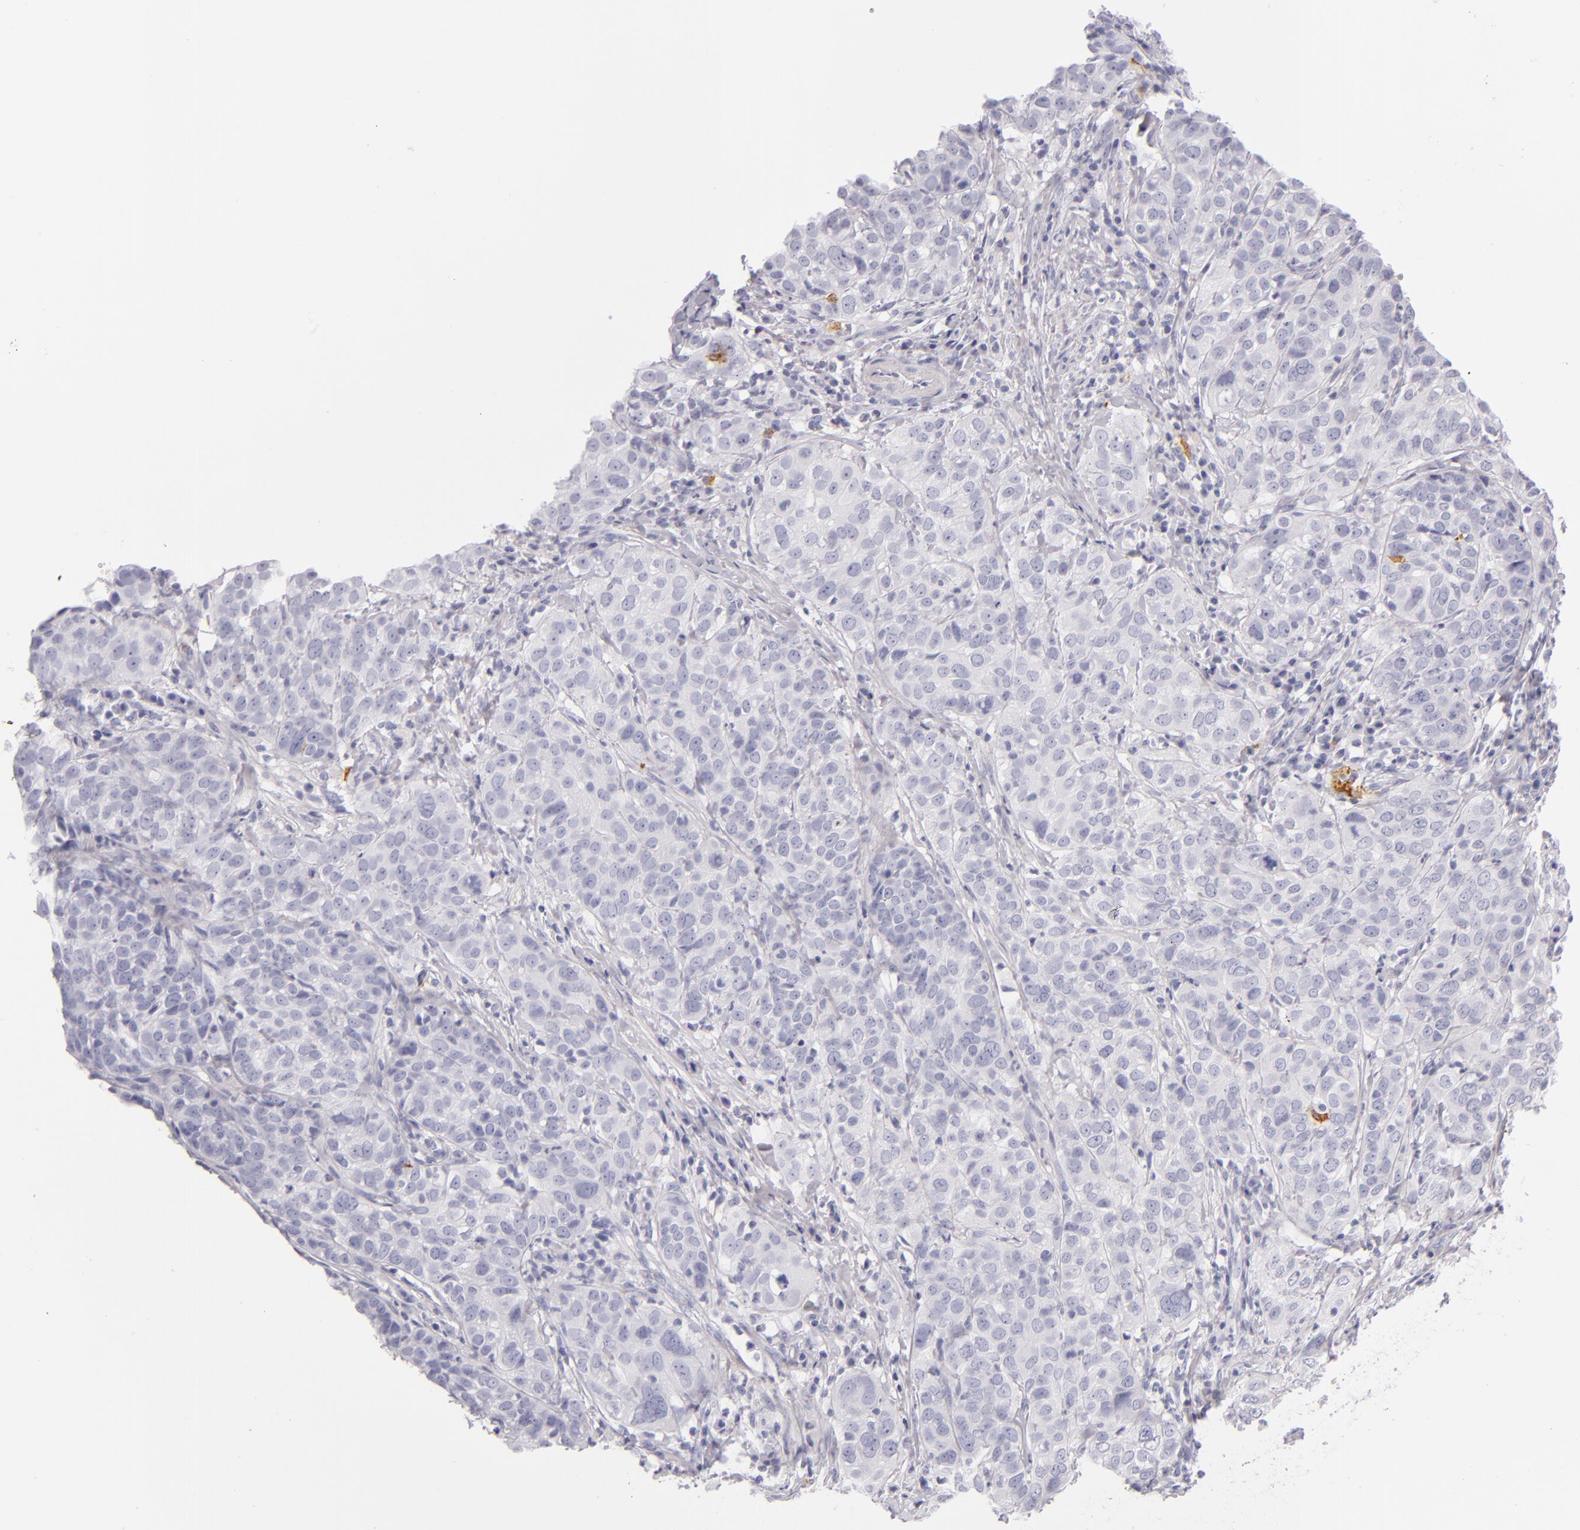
{"staining": {"intensity": "negative", "quantity": "none", "location": "none"}, "tissue": "cervical cancer", "cell_type": "Tumor cells", "image_type": "cancer", "snomed": [{"axis": "morphology", "description": "Squamous cell carcinoma, NOS"}, {"axis": "topography", "description": "Cervix"}], "caption": "Tumor cells are negative for protein expression in human cervical squamous cell carcinoma.", "gene": "CD207", "patient": {"sex": "female", "age": 38}}